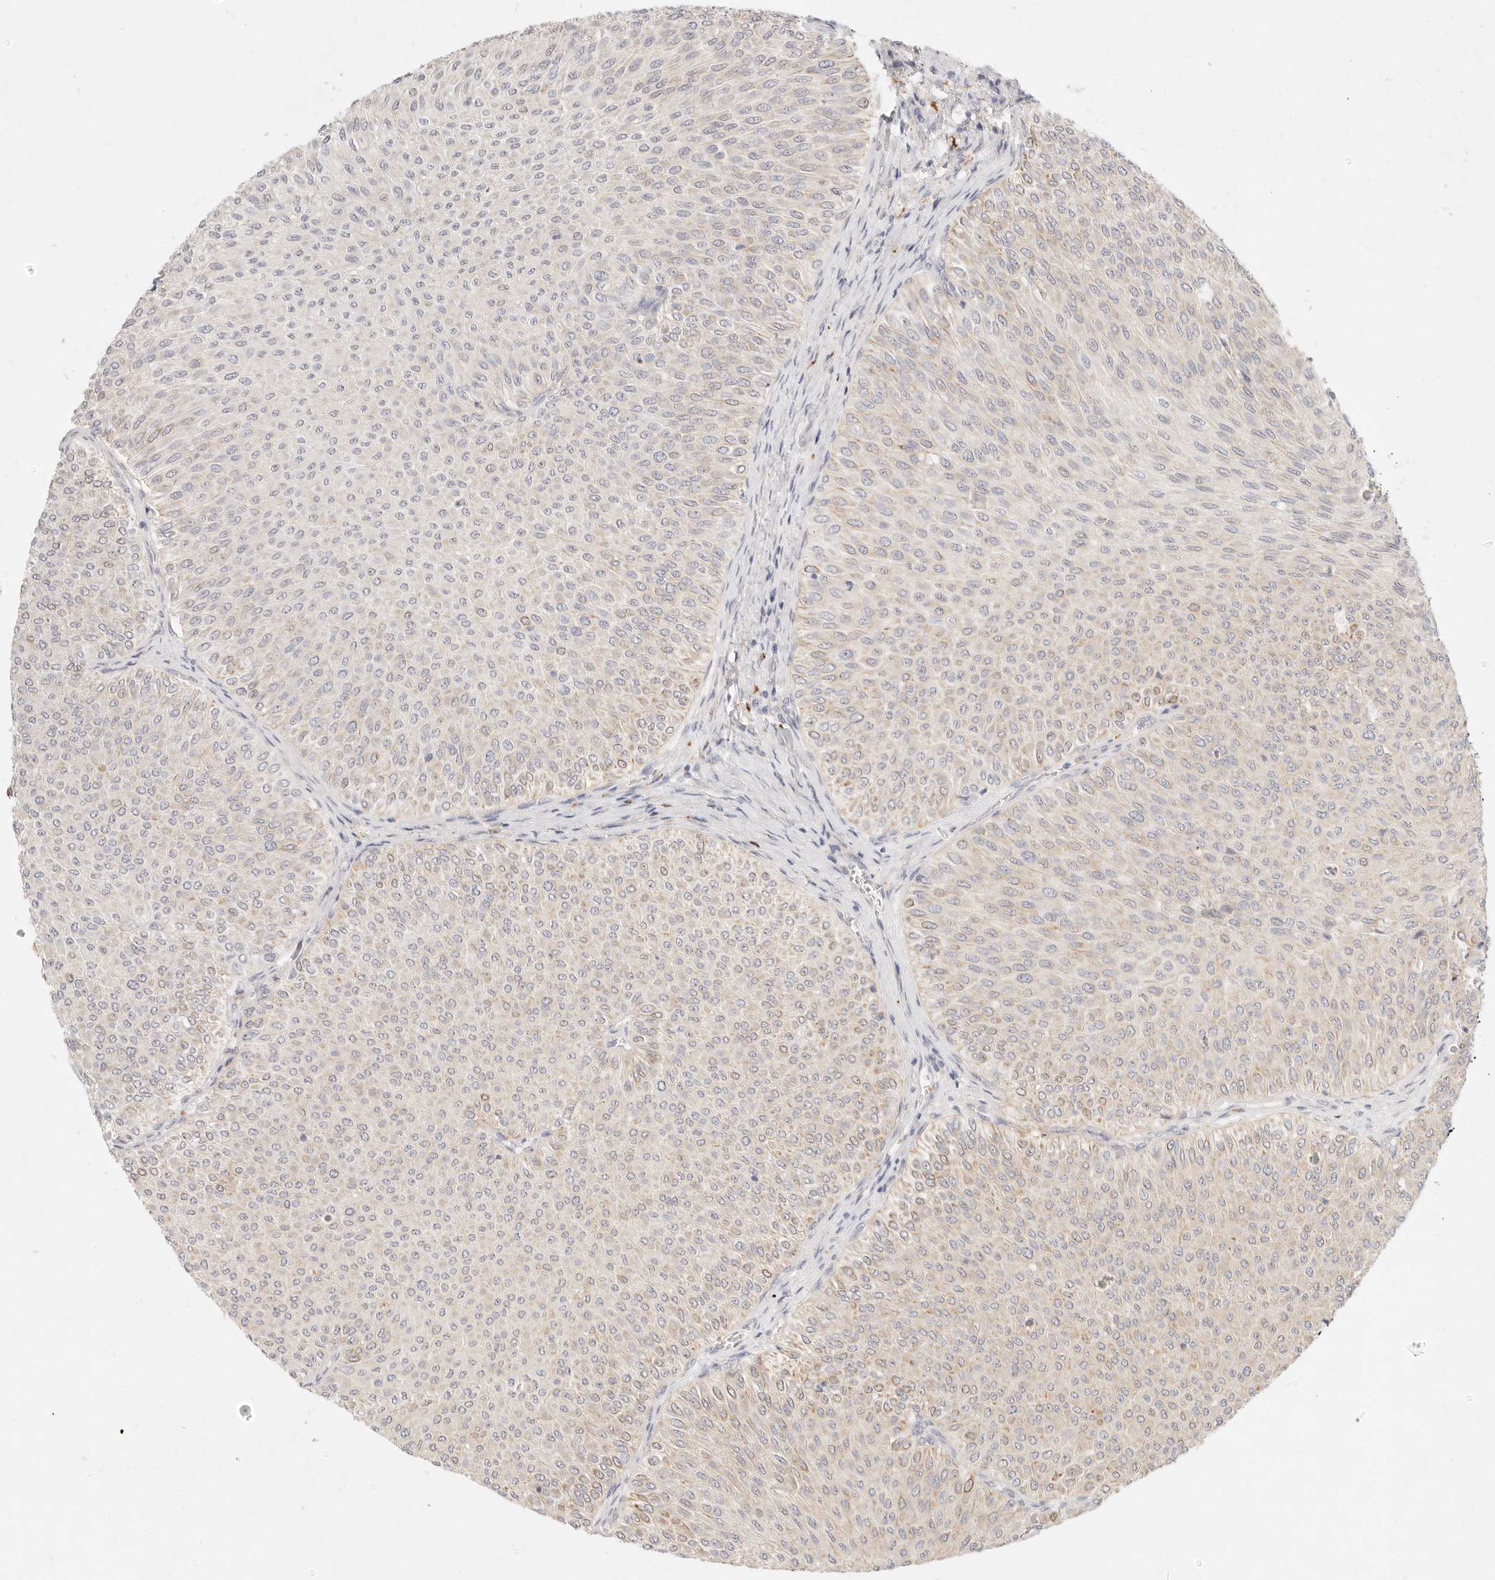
{"staining": {"intensity": "weak", "quantity": "25%-75%", "location": "cytoplasmic/membranous"}, "tissue": "urothelial cancer", "cell_type": "Tumor cells", "image_type": "cancer", "snomed": [{"axis": "morphology", "description": "Urothelial carcinoma, Low grade"}, {"axis": "topography", "description": "Urinary bladder"}], "caption": "Immunohistochemical staining of human low-grade urothelial carcinoma displays low levels of weak cytoplasmic/membranous protein positivity in approximately 25%-75% of tumor cells.", "gene": "GPR84", "patient": {"sex": "male", "age": 78}}